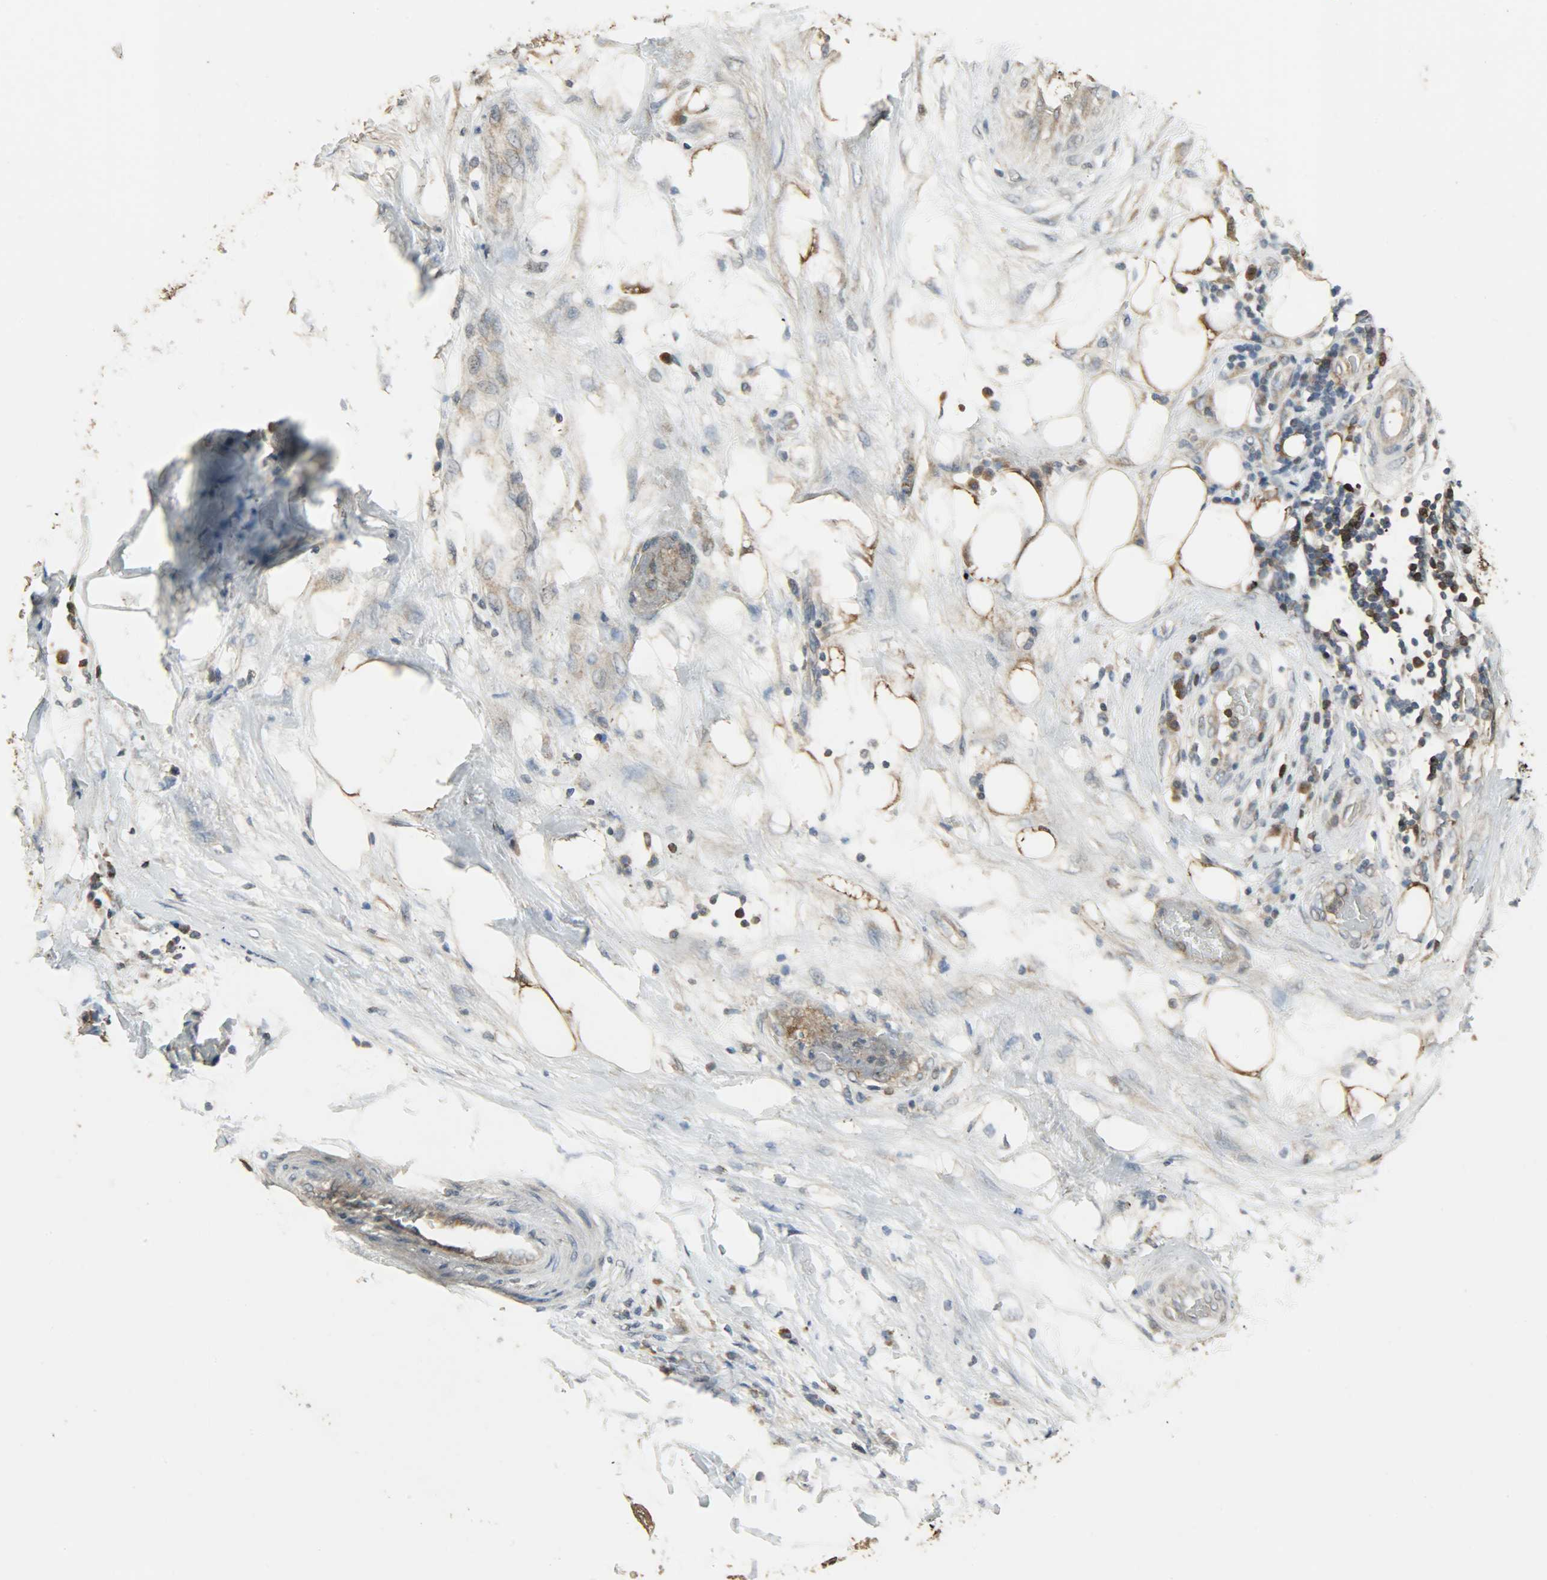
{"staining": {"intensity": "weak", "quantity": ">75%", "location": "cytoplasmic/membranous,nuclear"}, "tissue": "lung cancer", "cell_type": "Tumor cells", "image_type": "cancer", "snomed": [{"axis": "morphology", "description": "Inflammation, NOS"}, {"axis": "morphology", "description": "Squamous cell carcinoma, NOS"}, {"axis": "topography", "description": "Lymph node"}, {"axis": "topography", "description": "Soft tissue"}, {"axis": "topography", "description": "Lung"}], "caption": "Protein expression analysis of human lung squamous cell carcinoma reveals weak cytoplasmic/membranous and nuclear expression in about >75% of tumor cells.", "gene": "LDHB", "patient": {"sex": "male", "age": 66}}